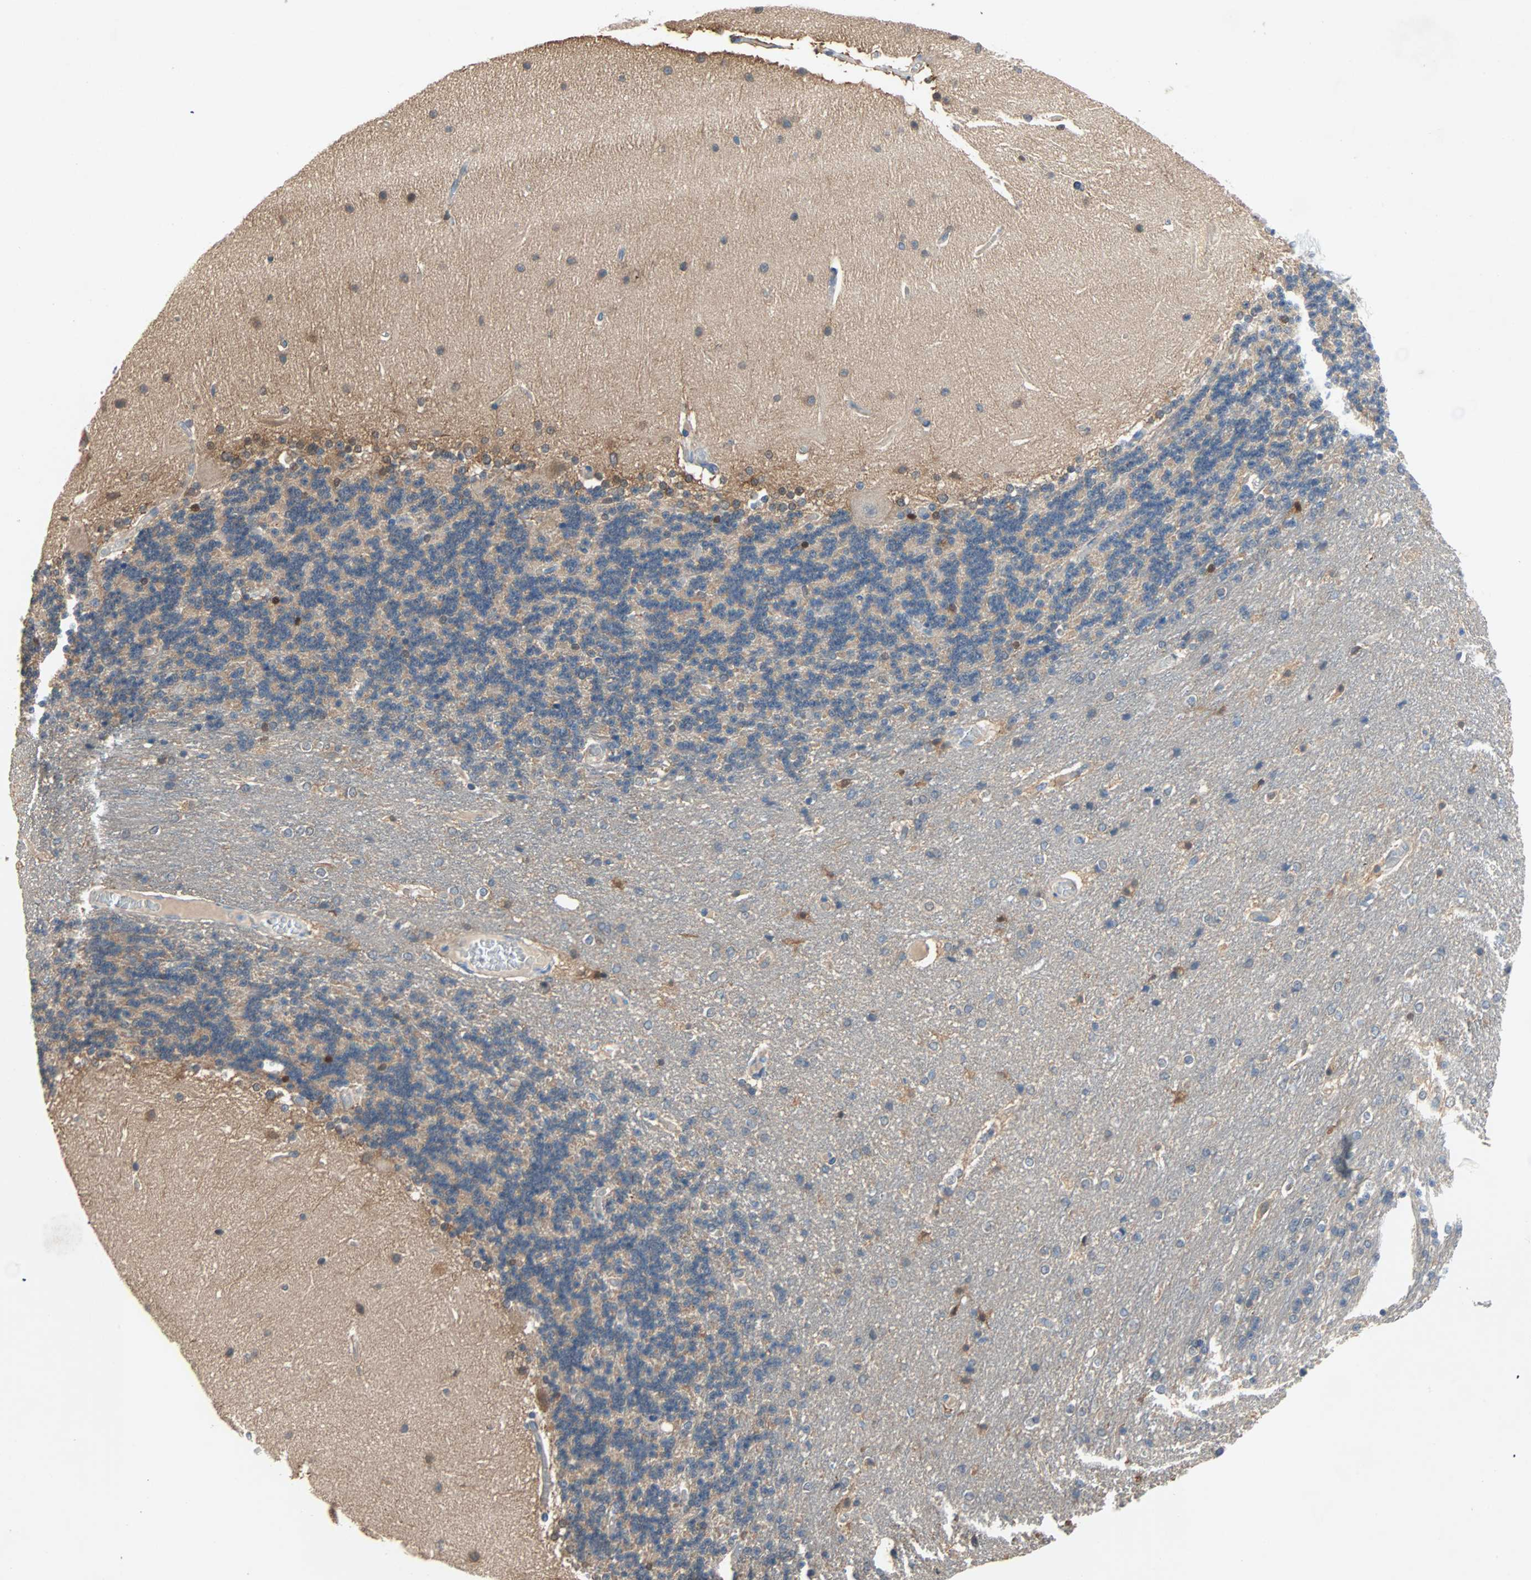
{"staining": {"intensity": "negative", "quantity": "none", "location": "none"}, "tissue": "cerebellum", "cell_type": "Cells in granular layer", "image_type": "normal", "snomed": [{"axis": "morphology", "description": "Normal tissue, NOS"}, {"axis": "topography", "description": "Cerebellum"}], "caption": "Cells in granular layer are negative for brown protein staining in normal cerebellum. Brightfield microscopy of immunohistochemistry stained with DAB (3,3'-diaminobenzidine) (brown) and hematoxylin (blue), captured at high magnification.", "gene": "TNFRSF12A", "patient": {"sex": "female", "age": 54}}